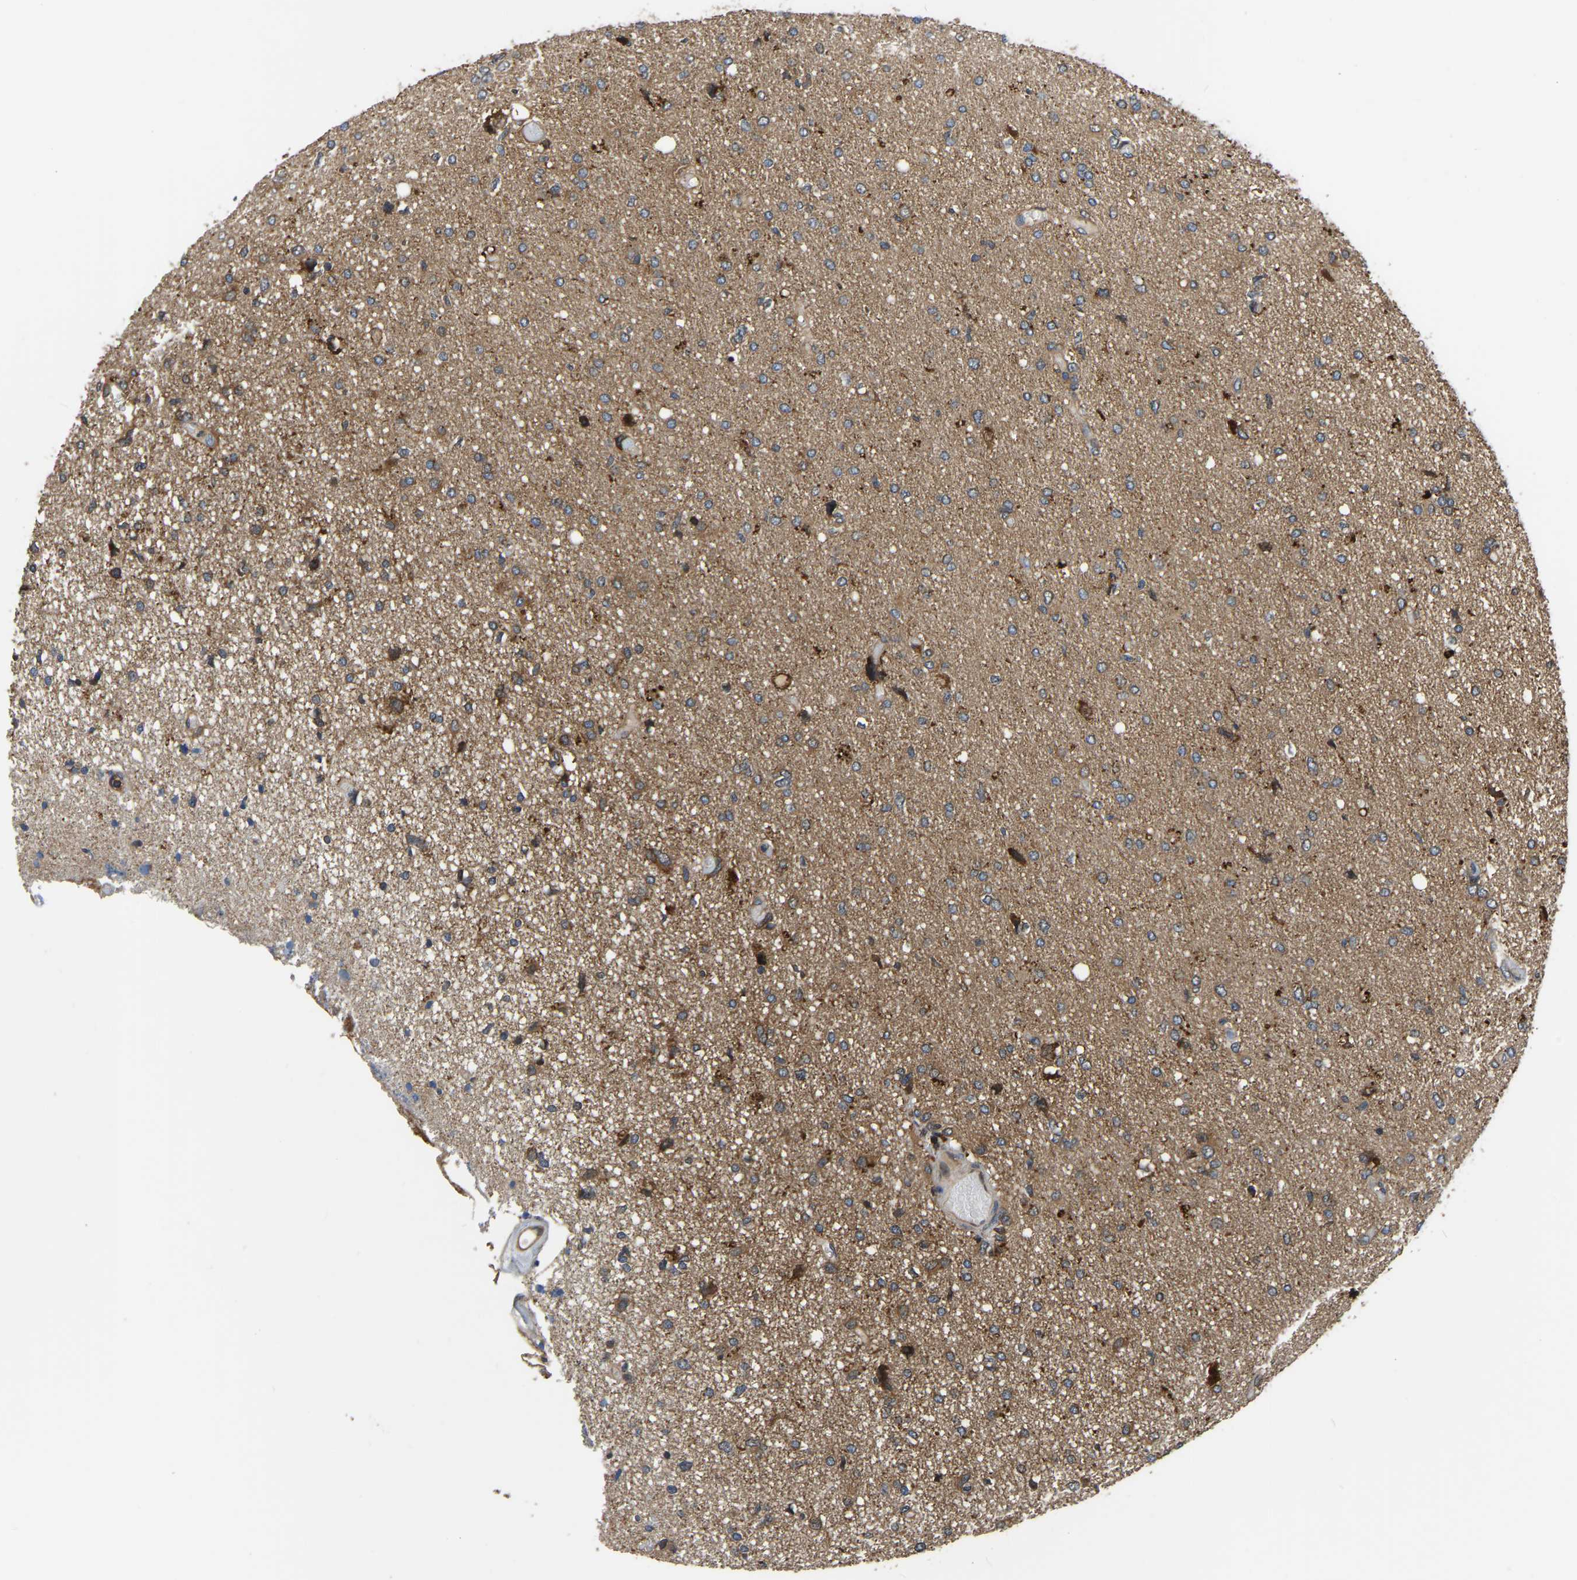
{"staining": {"intensity": "moderate", "quantity": "25%-75%", "location": "cytoplasmic/membranous"}, "tissue": "glioma", "cell_type": "Tumor cells", "image_type": "cancer", "snomed": [{"axis": "morphology", "description": "Glioma, malignant, High grade"}, {"axis": "topography", "description": "Brain"}], "caption": "Moderate cytoplasmic/membranous protein expression is seen in about 25%-75% of tumor cells in malignant glioma (high-grade).", "gene": "GARS1", "patient": {"sex": "female", "age": 59}}